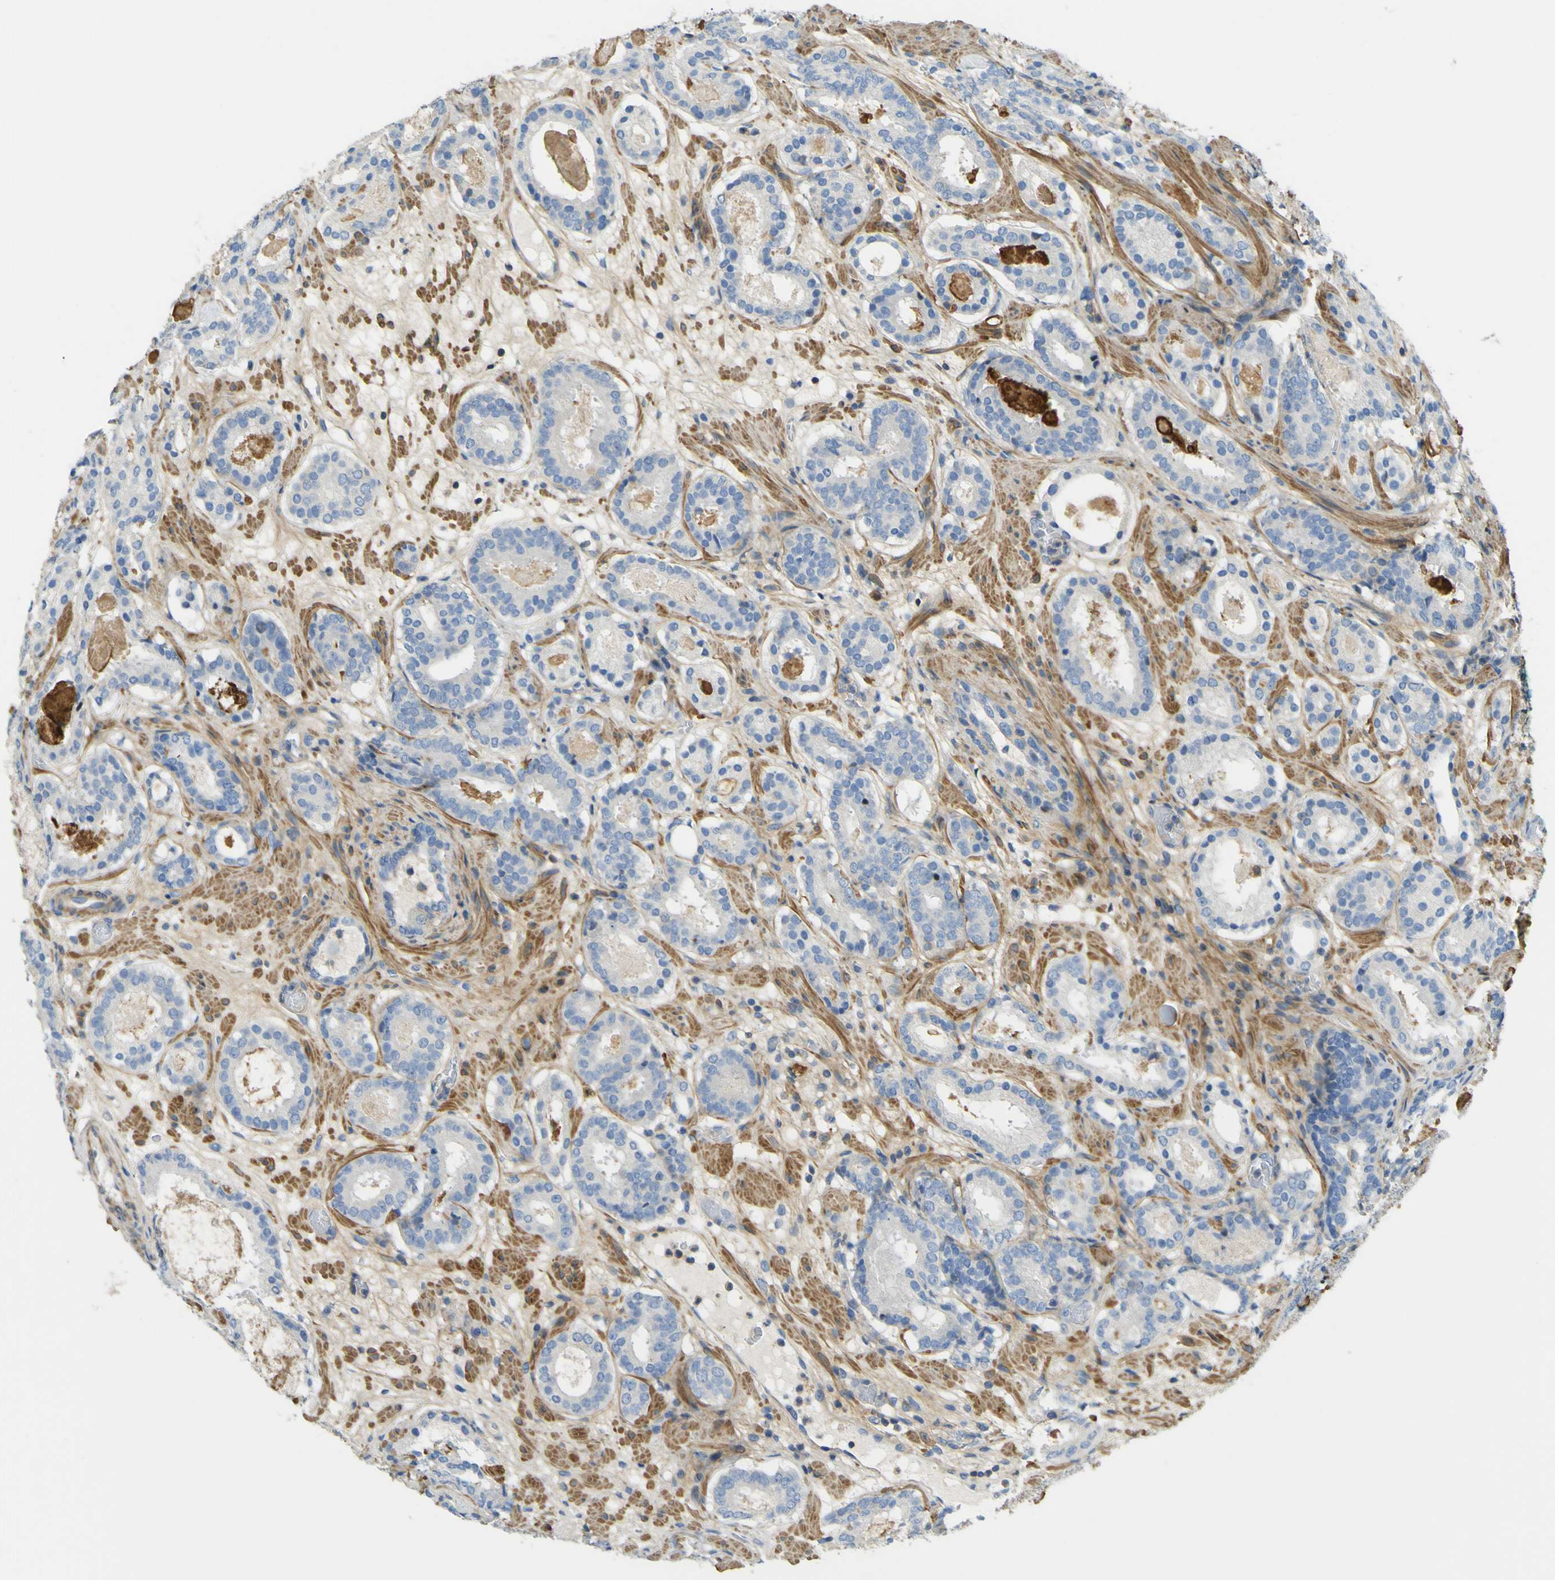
{"staining": {"intensity": "negative", "quantity": "none", "location": "none"}, "tissue": "prostate cancer", "cell_type": "Tumor cells", "image_type": "cancer", "snomed": [{"axis": "morphology", "description": "Adenocarcinoma, Low grade"}, {"axis": "topography", "description": "Prostate"}], "caption": "Protein analysis of low-grade adenocarcinoma (prostate) reveals no significant positivity in tumor cells.", "gene": "OGN", "patient": {"sex": "male", "age": 69}}